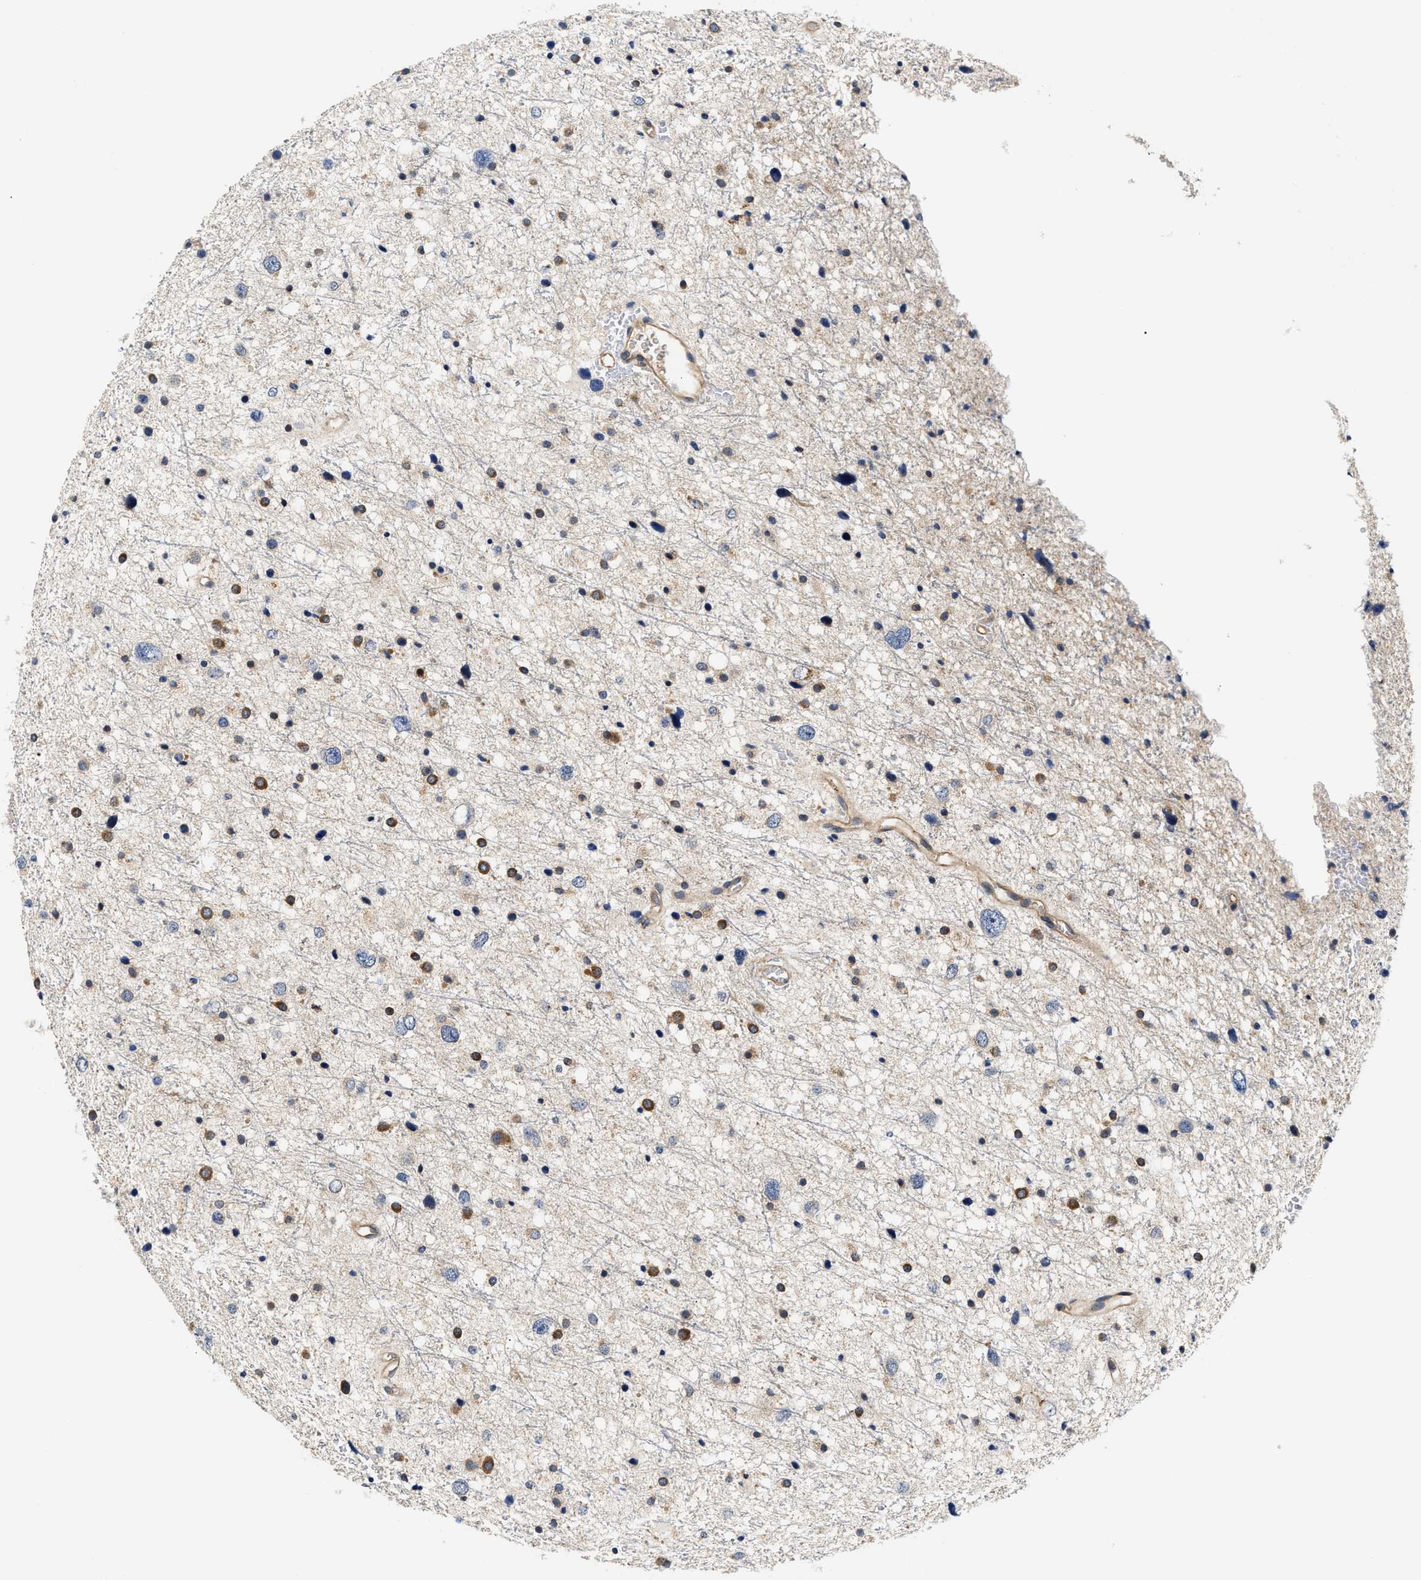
{"staining": {"intensity": "moderate", "quantity": "<25%", "location": "cytoplasmic/membranous"}, "tissue": "glioma", "cell_type": "Tumor cells", "image_type": "cancer", "snomed": [{"axis": "morphology", "description": "Glioma, malignant, Low grade"}, {"axis": "topography", "description": "Brain"}], "caption": "The image demonstrates a brown stain indicating the presence of a protein in the cytoplasmic/membranous of tumor cells in low-grade glioma (malignant).", "gene": "FAM185A", "patient": {"sex": "female", "age": 37}}